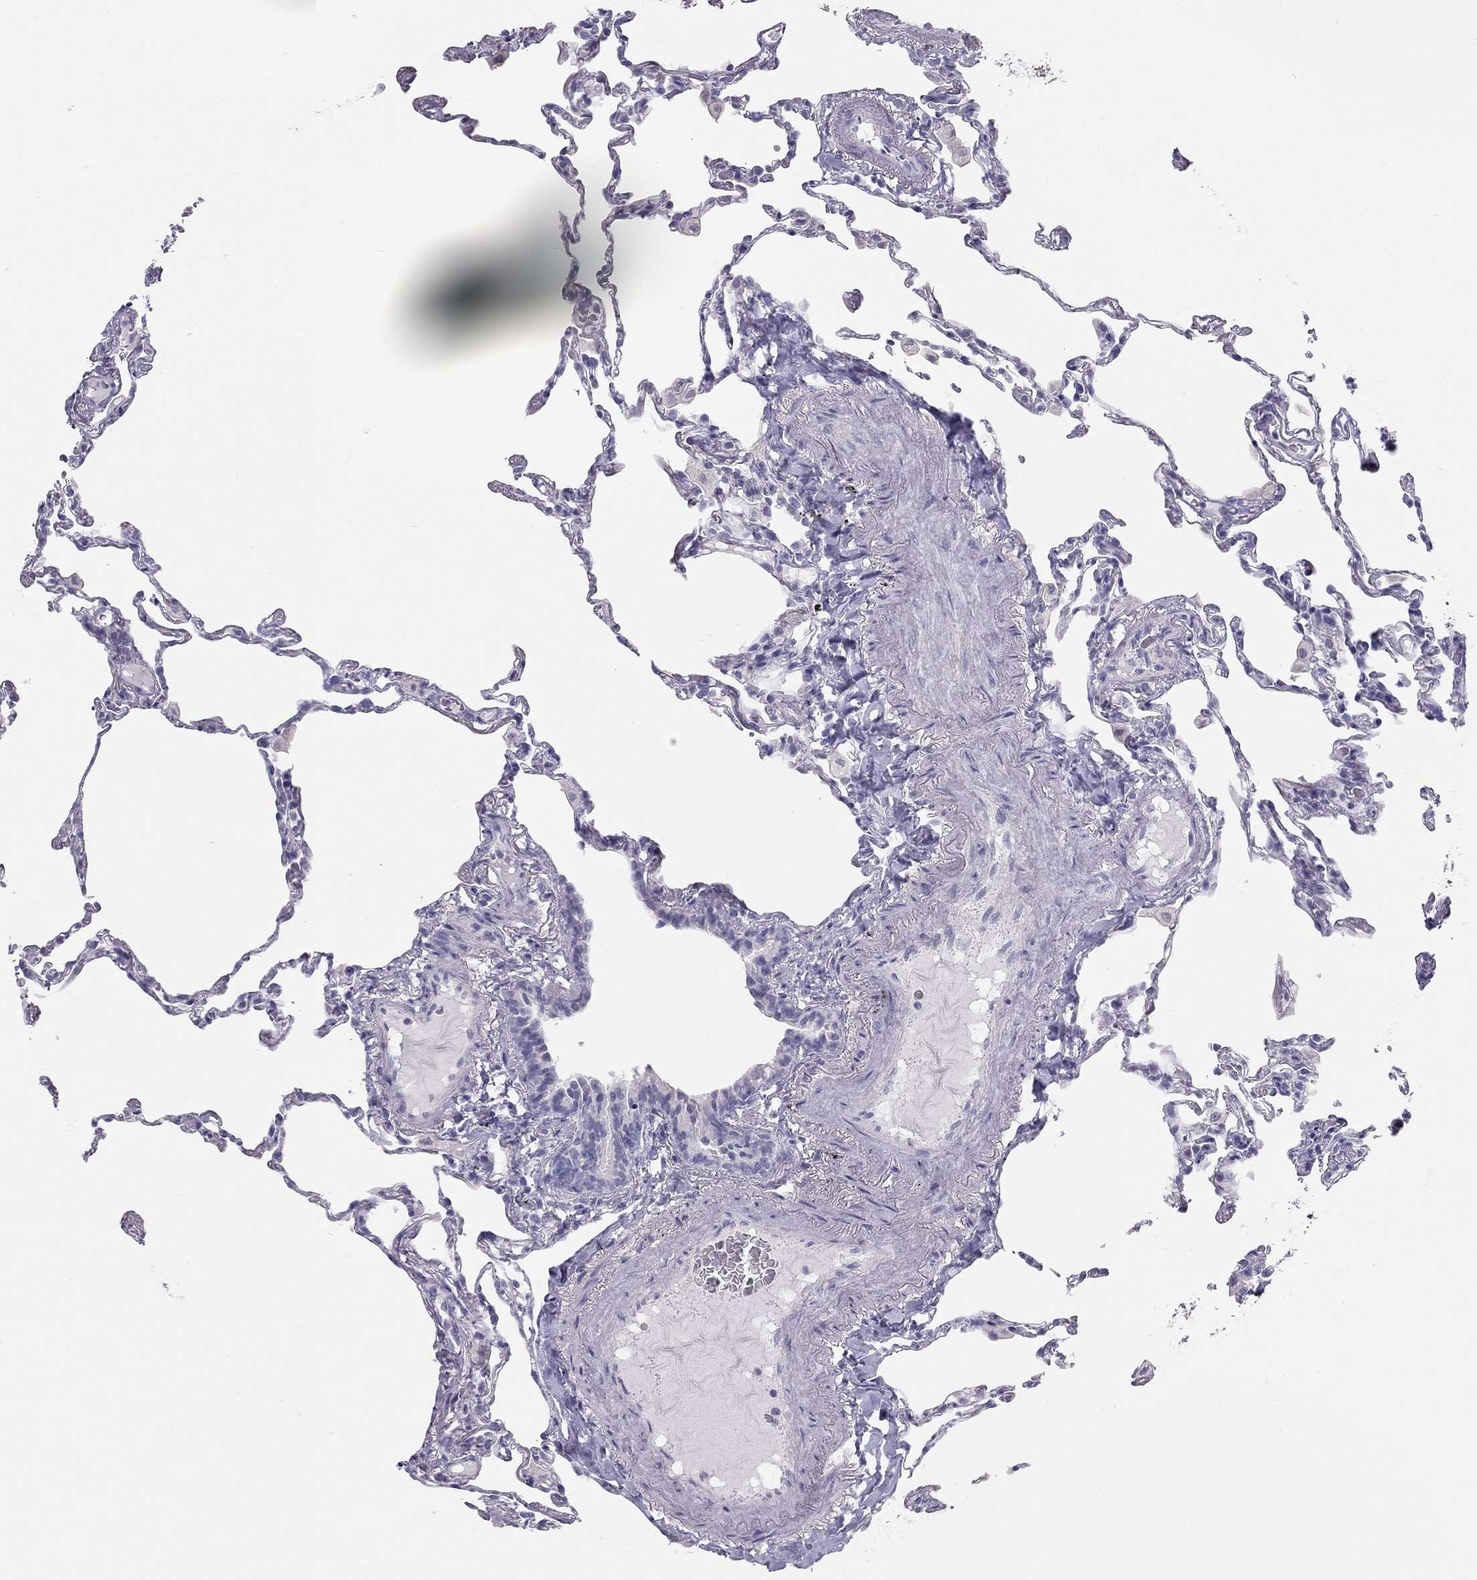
{"staining": {"intensity": "negative", "quantity": "none", "location": "none"}, "tissue": "lung", "cell_type": "Alveolar cells", "image_type": "normal", "snomed": [{"axis": "morphology", "description": "Normal tissue, NOS"}, {"axis": "topography", "description": "Lung"}], "caption": "An immunohistochemistry histopathology image of normal lung is shown. There is no staining in alveolar cells of lung.", "gene": "SPATA12", "patient": {"sex": "female", "age": 57}}